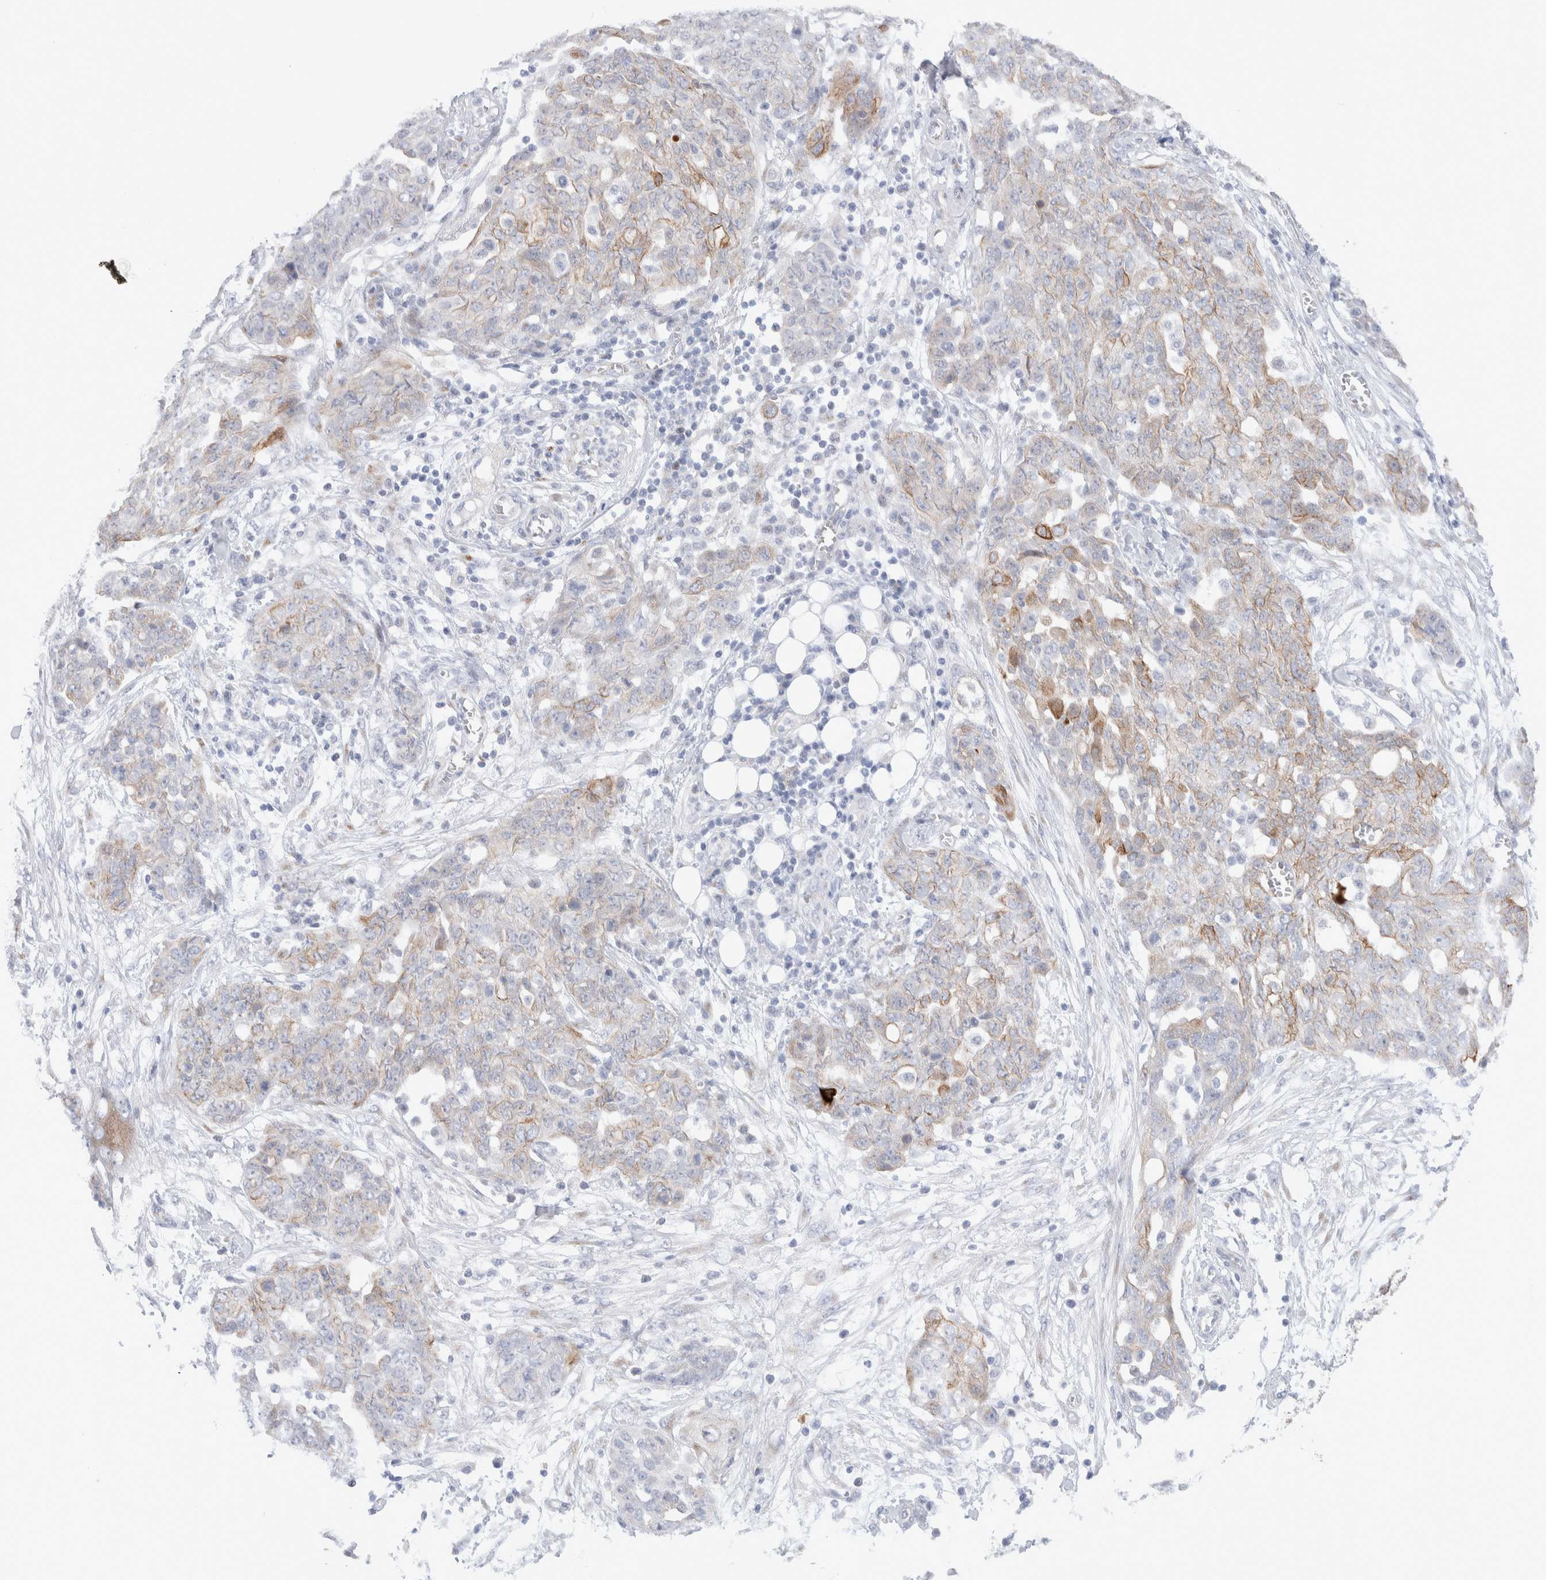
{"staining": {"intensity": "weak", "quantity": "<25%", "location": "cytoplasmic/membranous"}, "tissue": "ovarian cancer", "cell_type": "Tumor cells", "image_type": "cancer", "snomed": [{"axis": "morphology", "description": "Cystadenocarcinoma, serous, NOS"}, {"axis": "topography", "description": "Soft tissue"}, {"axis": "topography", "description": "Ovary"}], "caption": "Tumor cells are negative for brown protein staining in ovarian cancer (serous cystadenocarcinoma). The staining was performed using DAB (3,3'-diaminobenzidine) to visualize the protein expression in brown, while the nuclei were stained in blue with hematoxylin (Magnification: 20x).", "gene": "C1orf112", "patient": {"sex": "female", "age": 57}}